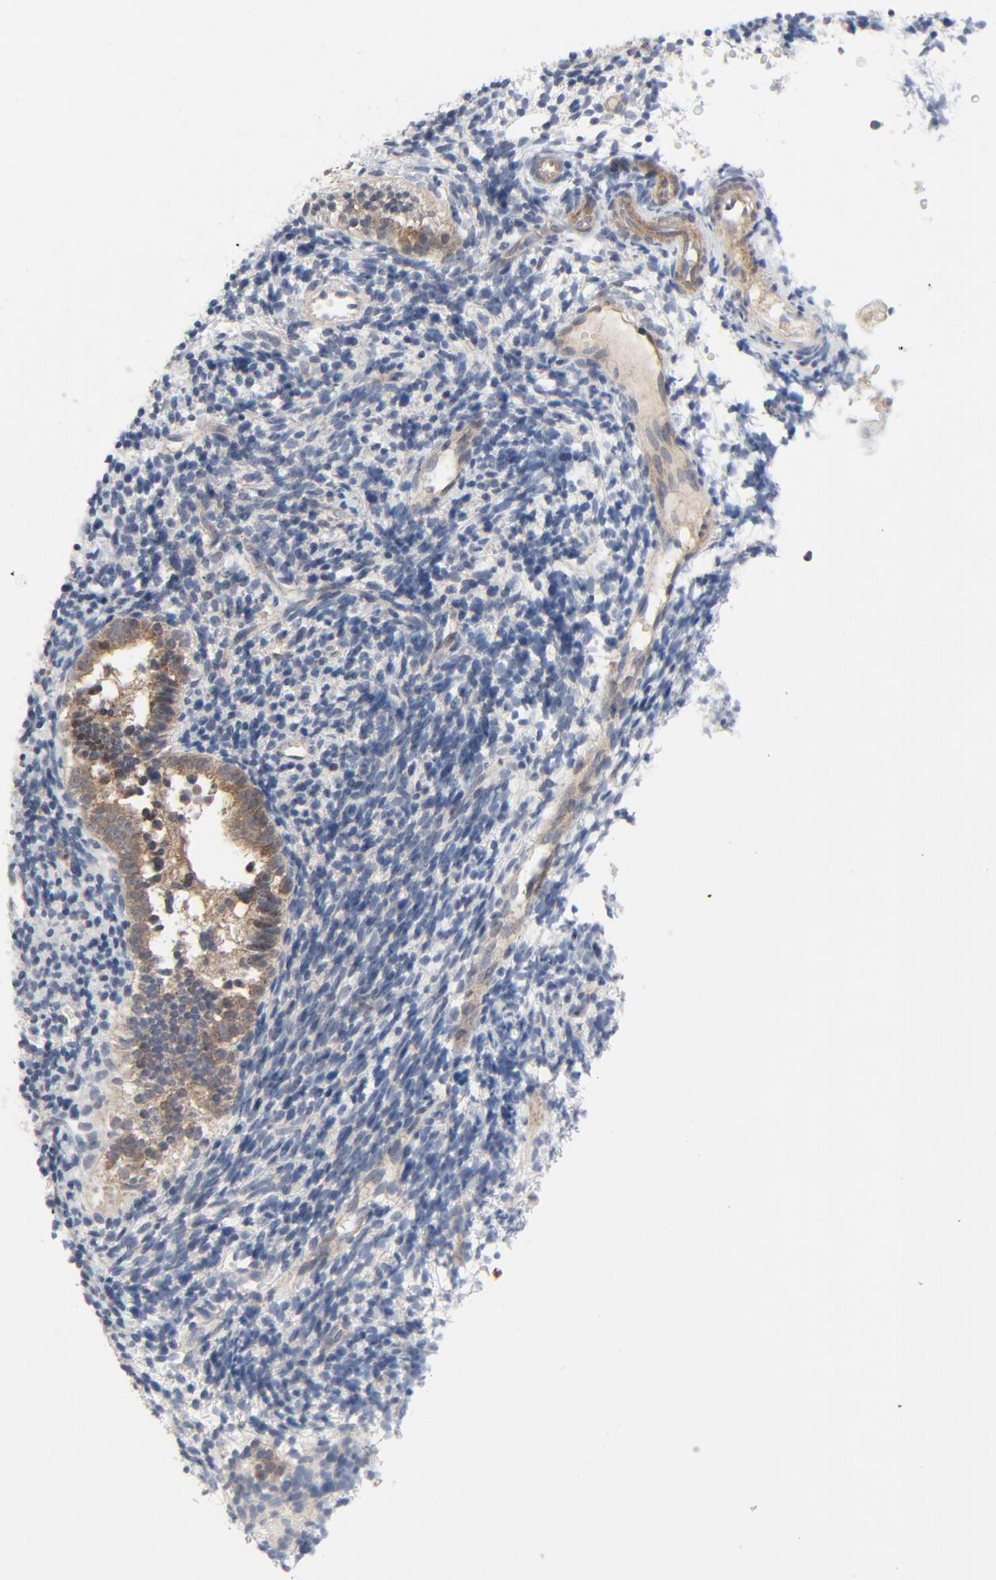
{"staining": {"intensity": "weak", "quantity": ">75%", "location": "cytoplasmic/membranous"}, "tissue": "endometrium", "cell_type": "Cells in endometrial stroma", "image_type": "normal", "snomed": [{"axis": "morphology", "description": "Normal tissue, NOS"}, {"axis": "topography", "description": "Uterus"}, {"axis": "topography", "description": "Endometrium"}], "caption": "Immunohistochemistry (DAB) staining of unremarkable endometrium exhibits weak cytoplasmic/membranous protein positivity in approximately >75% of cells in endometrial stroma.", "gene": "TSG101", "patient": {"sex": "female", "age": 33}}